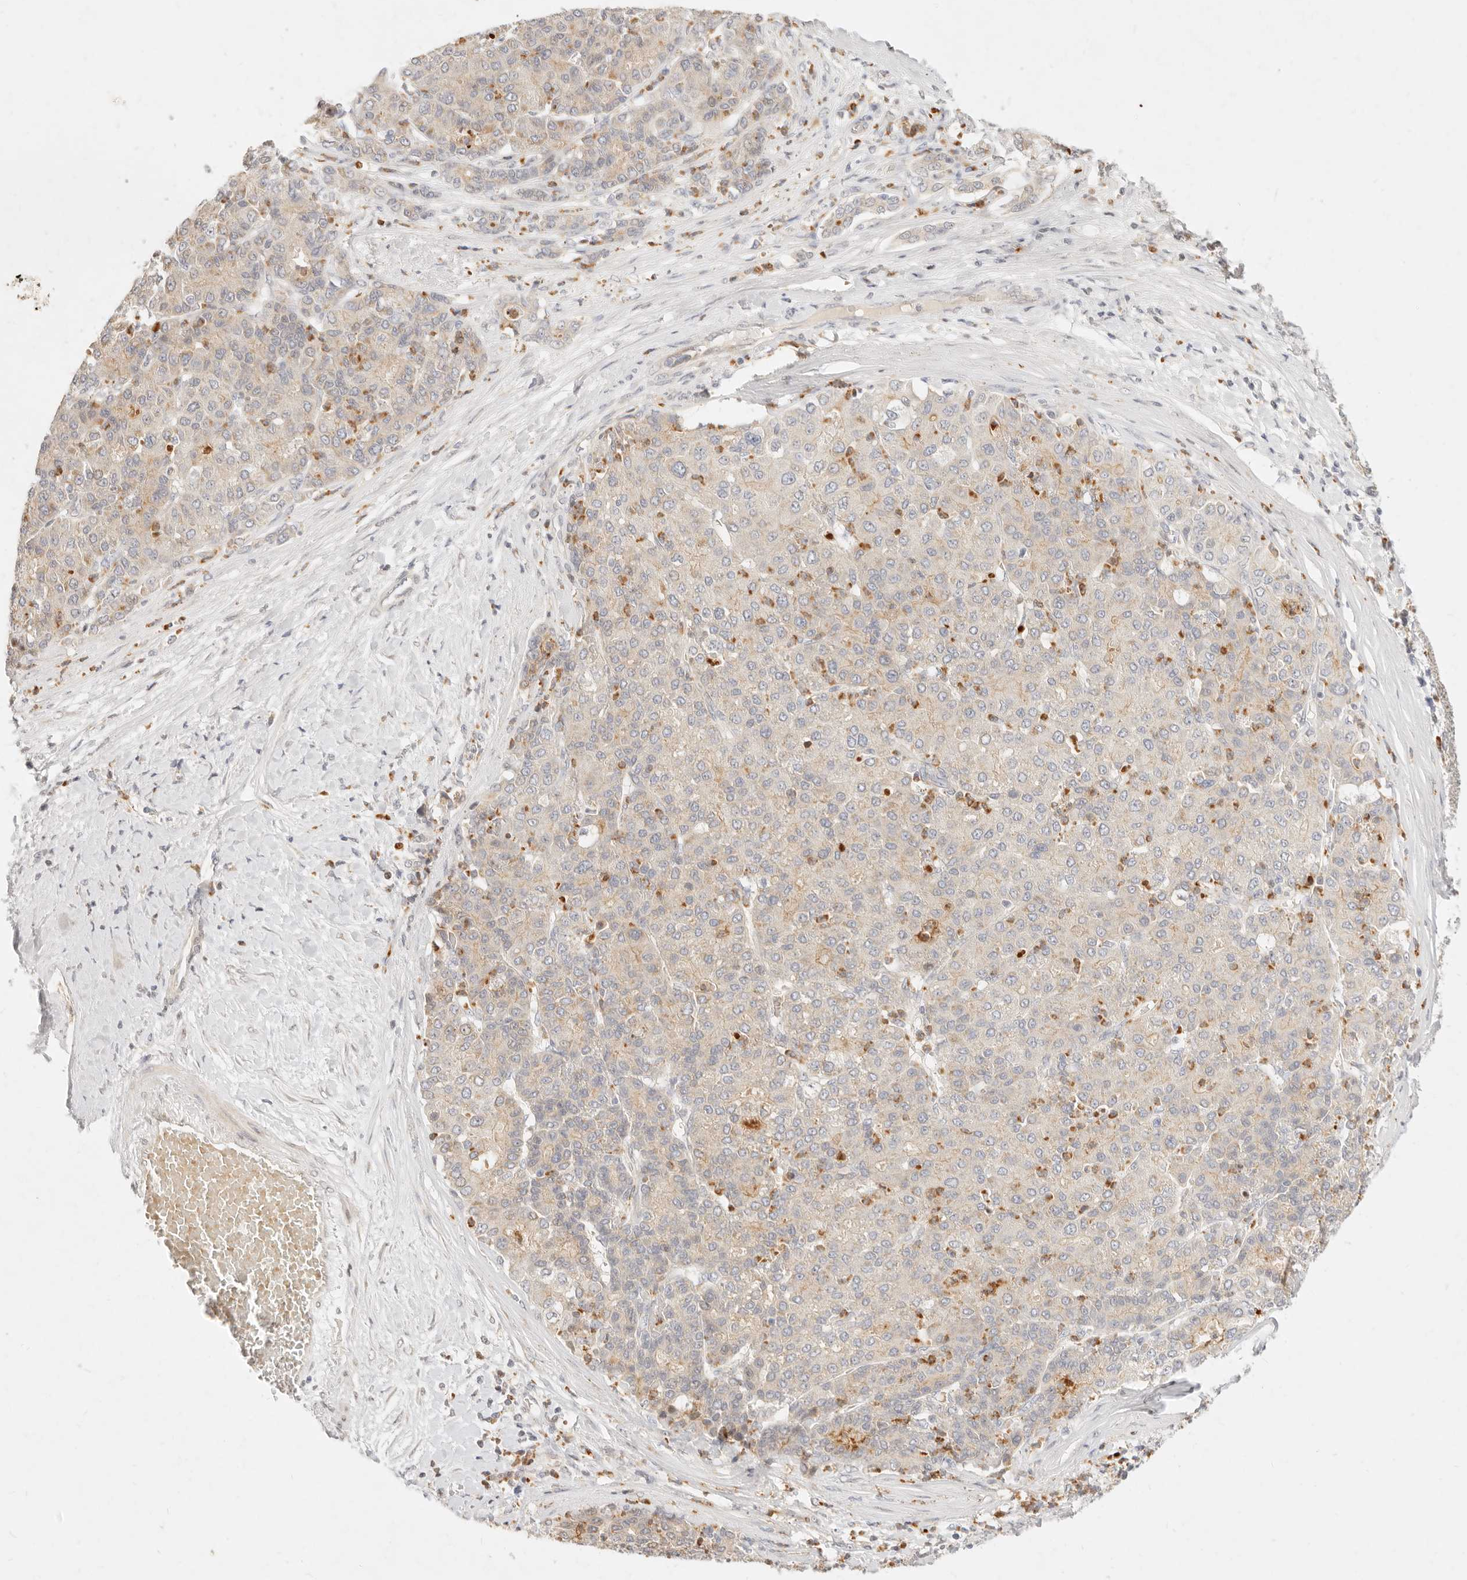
{"staining": {"intensity": "weak", "quantity": "25%-75%", "location": "cytoplasmic/membranous"}, "tissue": "liver cancer", "cell_type": "Tumor cells", "image_type": "cancer", "snomed": [{"axis": "morphology", "description": "Carcinoma, Hepatocellular, NOS"}, {"axis": "topography", "description": "Liver"}], "caption": "Hepatocellular carcinoma (liver) was stained to show a protein in brown. There is low levels of weak cytoplasmic/membranous expression in approximately 25%-75% of tumor cells.", "gene": "ASCL3", "patient": {"sex": "male", "age": 65}}